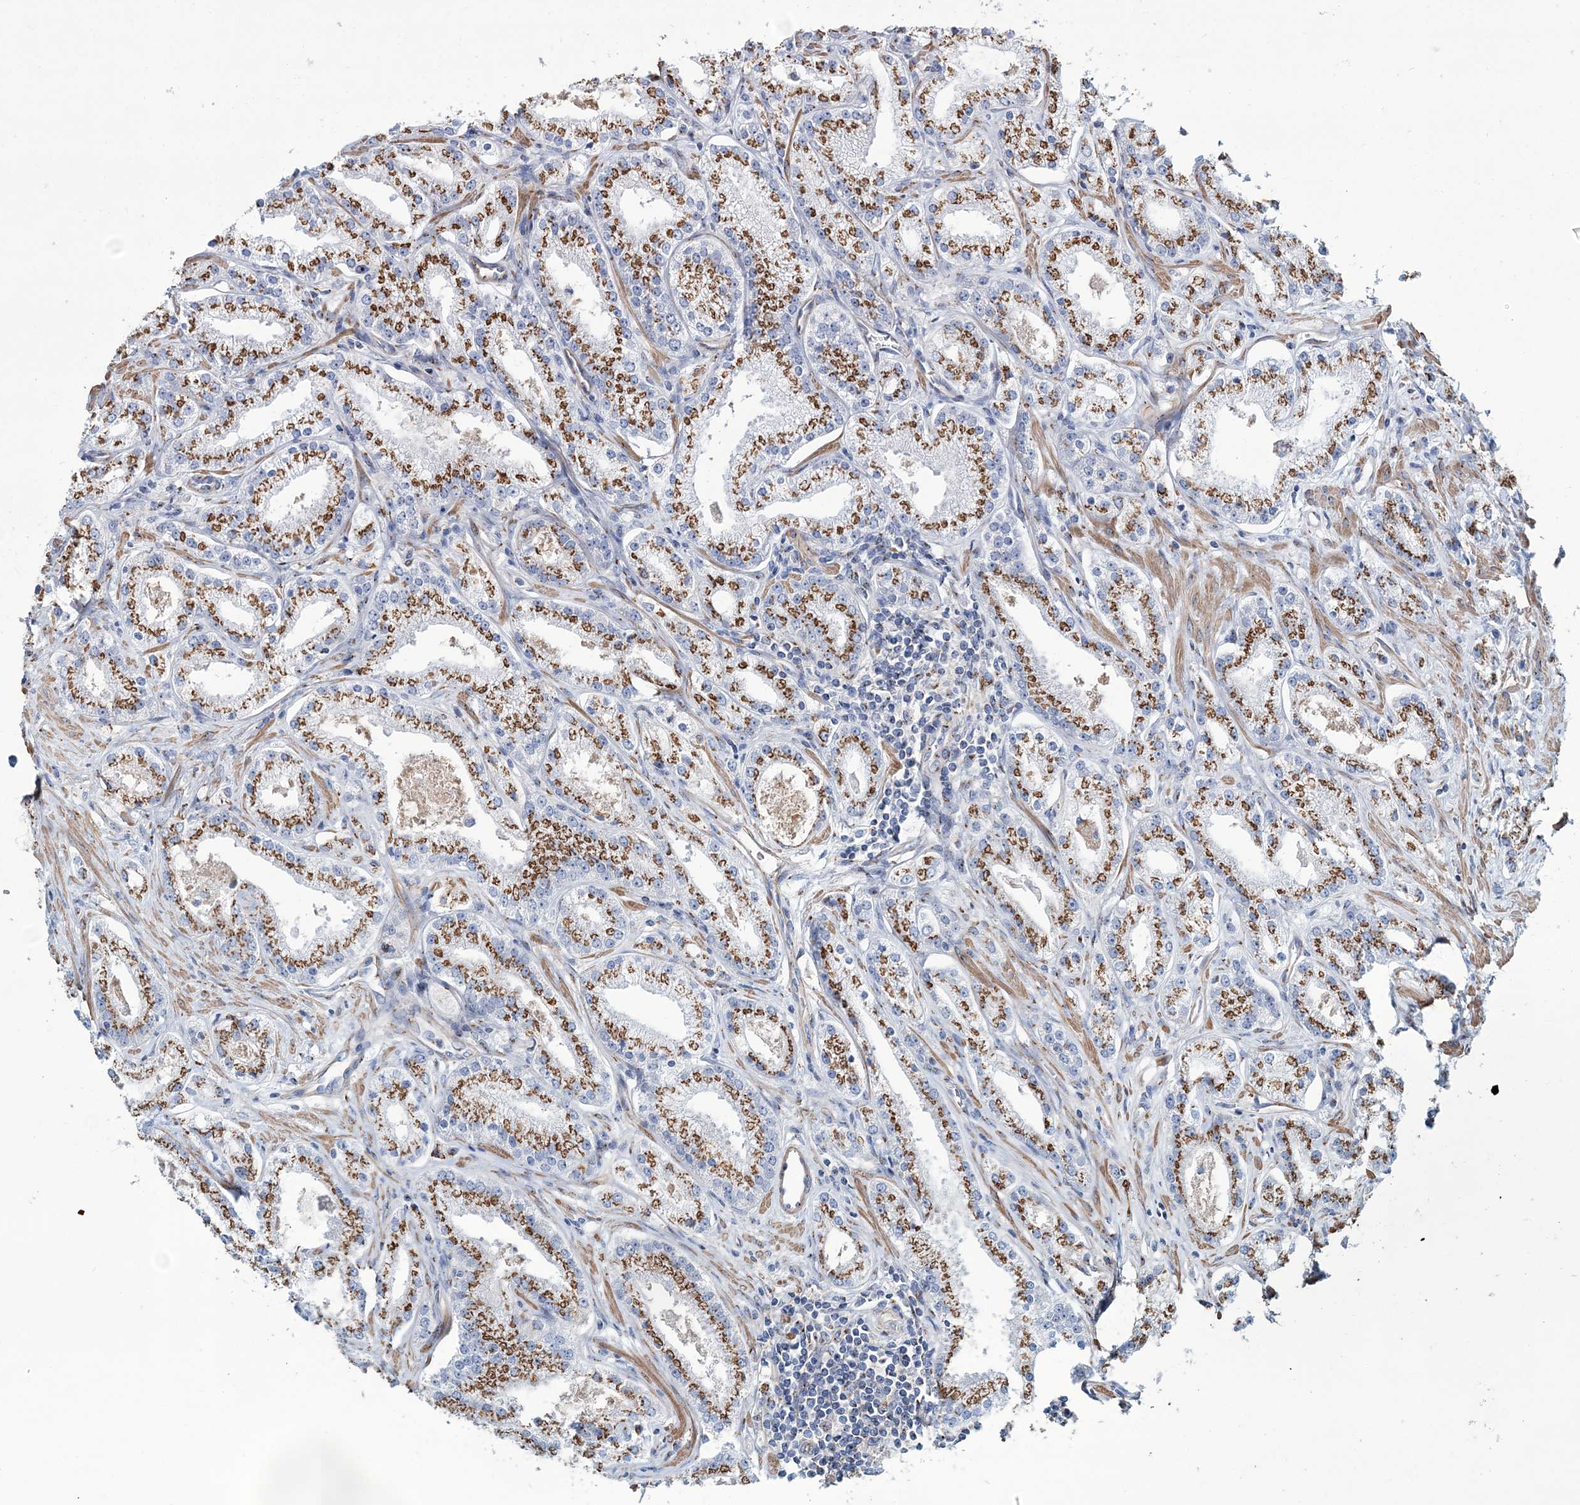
{"staining": {"intensity": "moderate", "quantity": ">75%", "location": "cytoplasmic/membranous"}, "tissue": "prostate cancer", "cell_type": "Tumor cells", "image_type": "cancer", "snomed": [{"axis": "morphology", "description": "Adenocarcinoma, Low grade"}, {"axis": "topography", "description": "Prostate"}], "caption": "A medium amount of moderate cytoplasmic/membranous positivity is appreciated in about >75% of tumor cells in prostate cancer tissue.", "gene": "MAN1A2", "patient": {"sex": "male", "age": 69}}